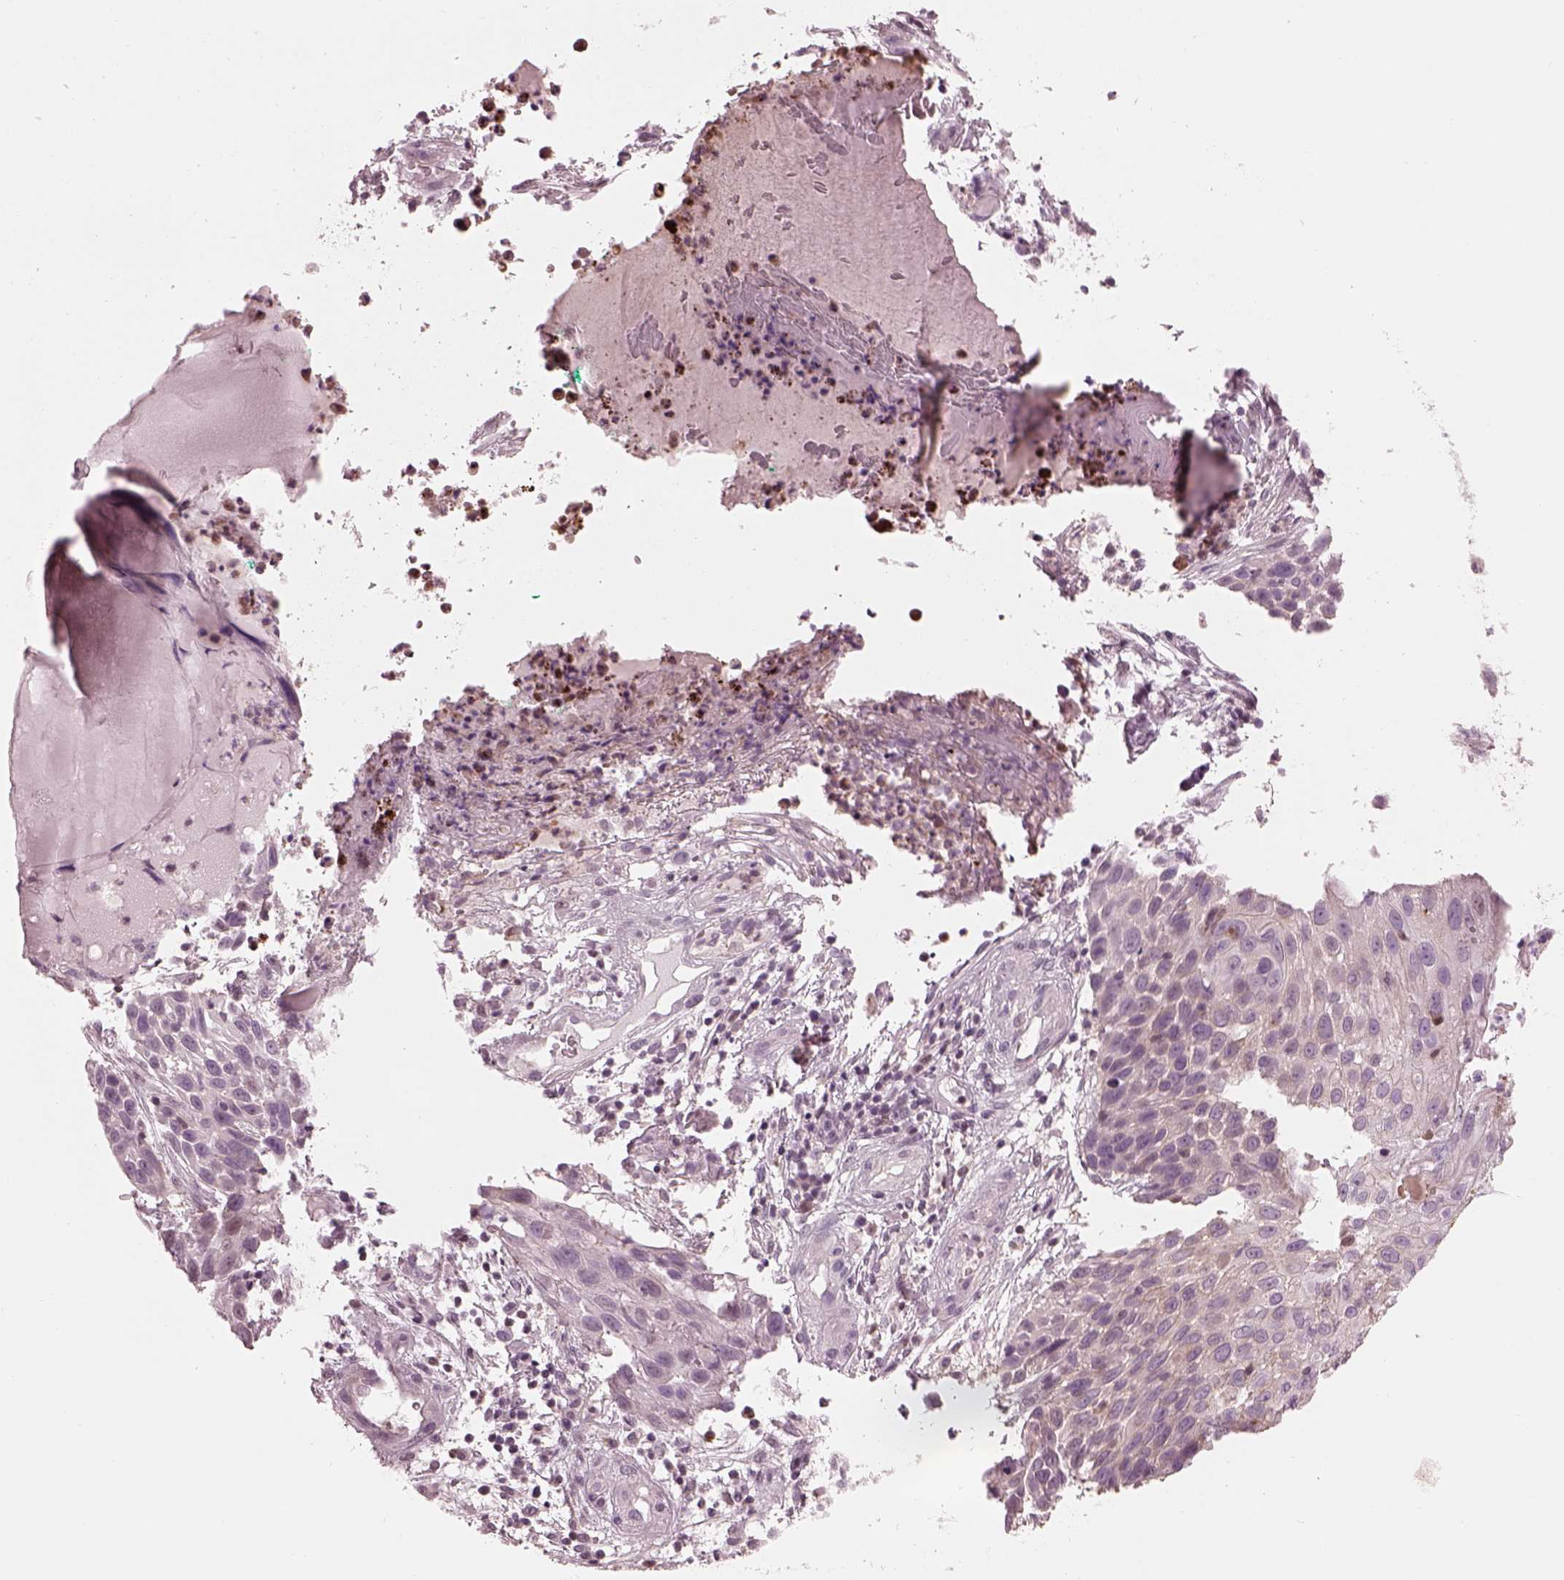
{"staining": {"intensity": "negative", "quantity": "none", "location": "none"}, "tissue": "skin cancer", "cell_type": "Tumor cells", "image_type": "cancer", "snomed": [{"axis": "morphology", "description": "Squamous cell carcinoma, NOS"}, {"axis": "topography", "description": "Skin"}], "caption": "IHC of skin cancer (squamous cell carcinoma) shows no staining in tumor cells.", "gene": "BFSP1", "patient": {"sex": "male", "age": 92}}